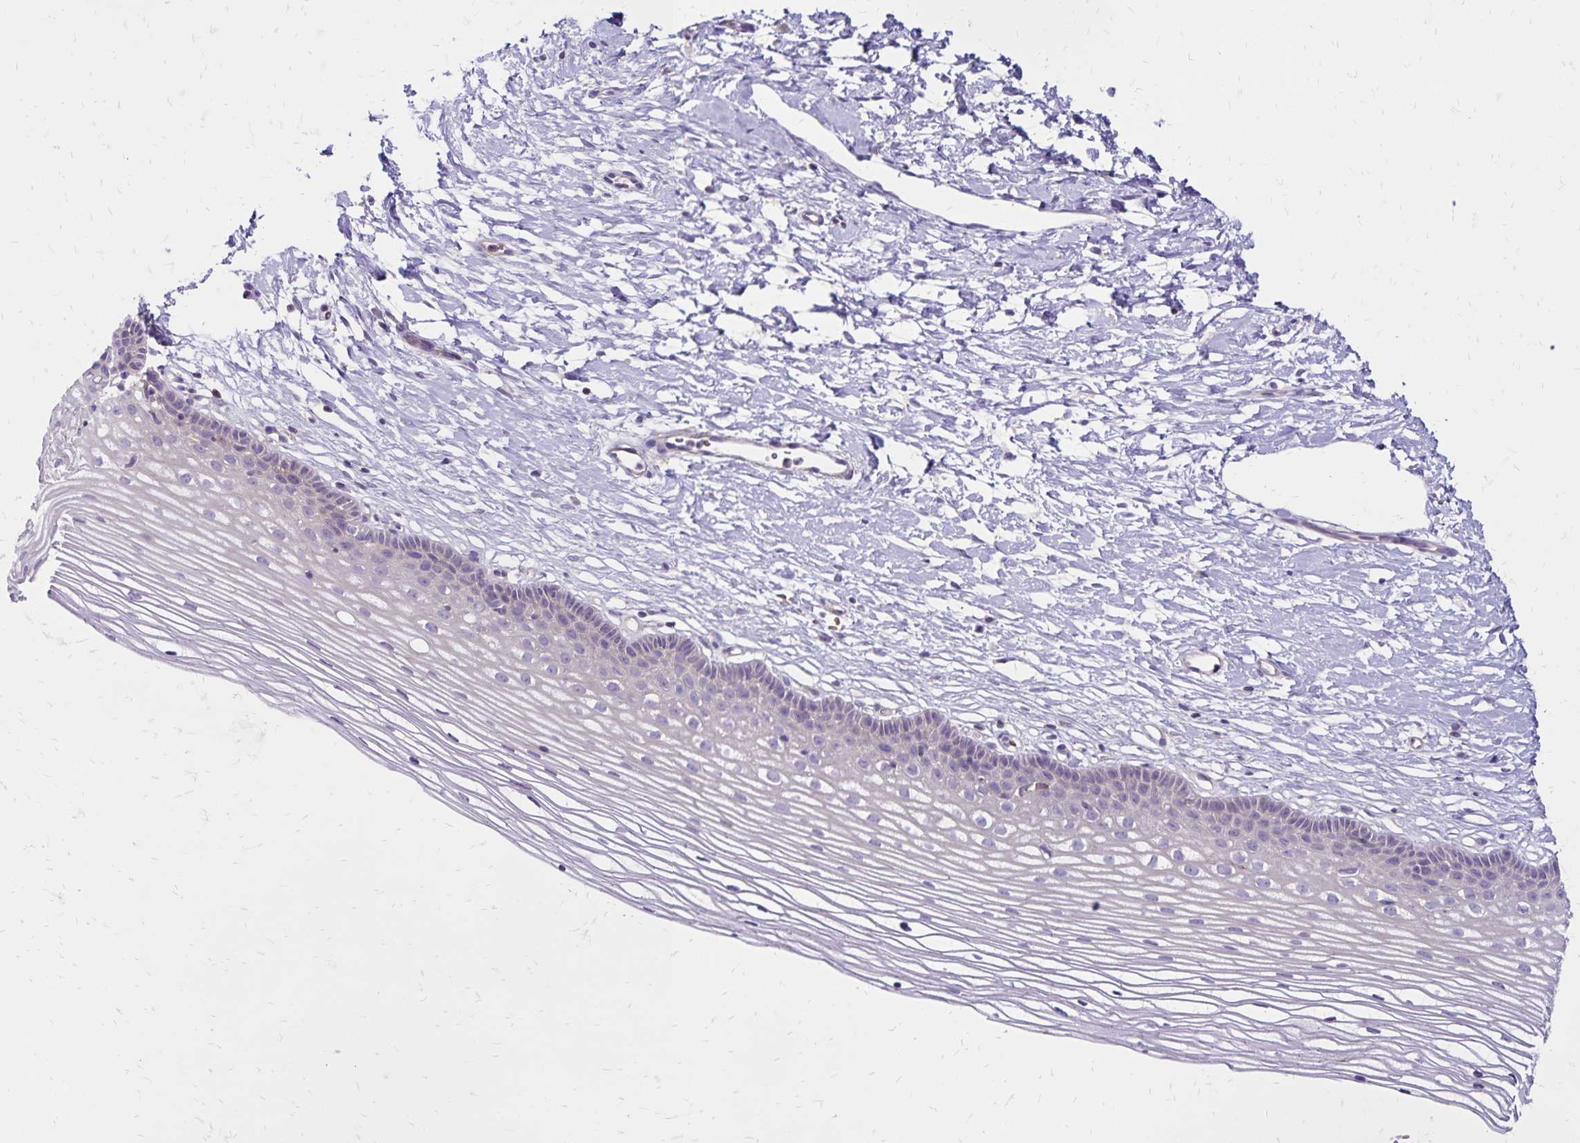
{"staining": {"intensity": "negative", "quantity": "none", "location": "none"}, "tissue": "cervix", "cell_type": "Squamous epithelial cells", "image_type": "normal", "snomed": [{"axis": "morphology", "description": "Normal tissue, NOS"}, {"axis": "topography", "description": "Cervix"}], "caption": "An immunohistochemistry histopathology image of unremarkable cervix is shown. There is no staining in squamous epithelial cells of cervix. (DAB IHC visualized using brightfield microscopy, high magnification).", "gene": "FSD1", "patient": {"sex": "female", "age": 40}}